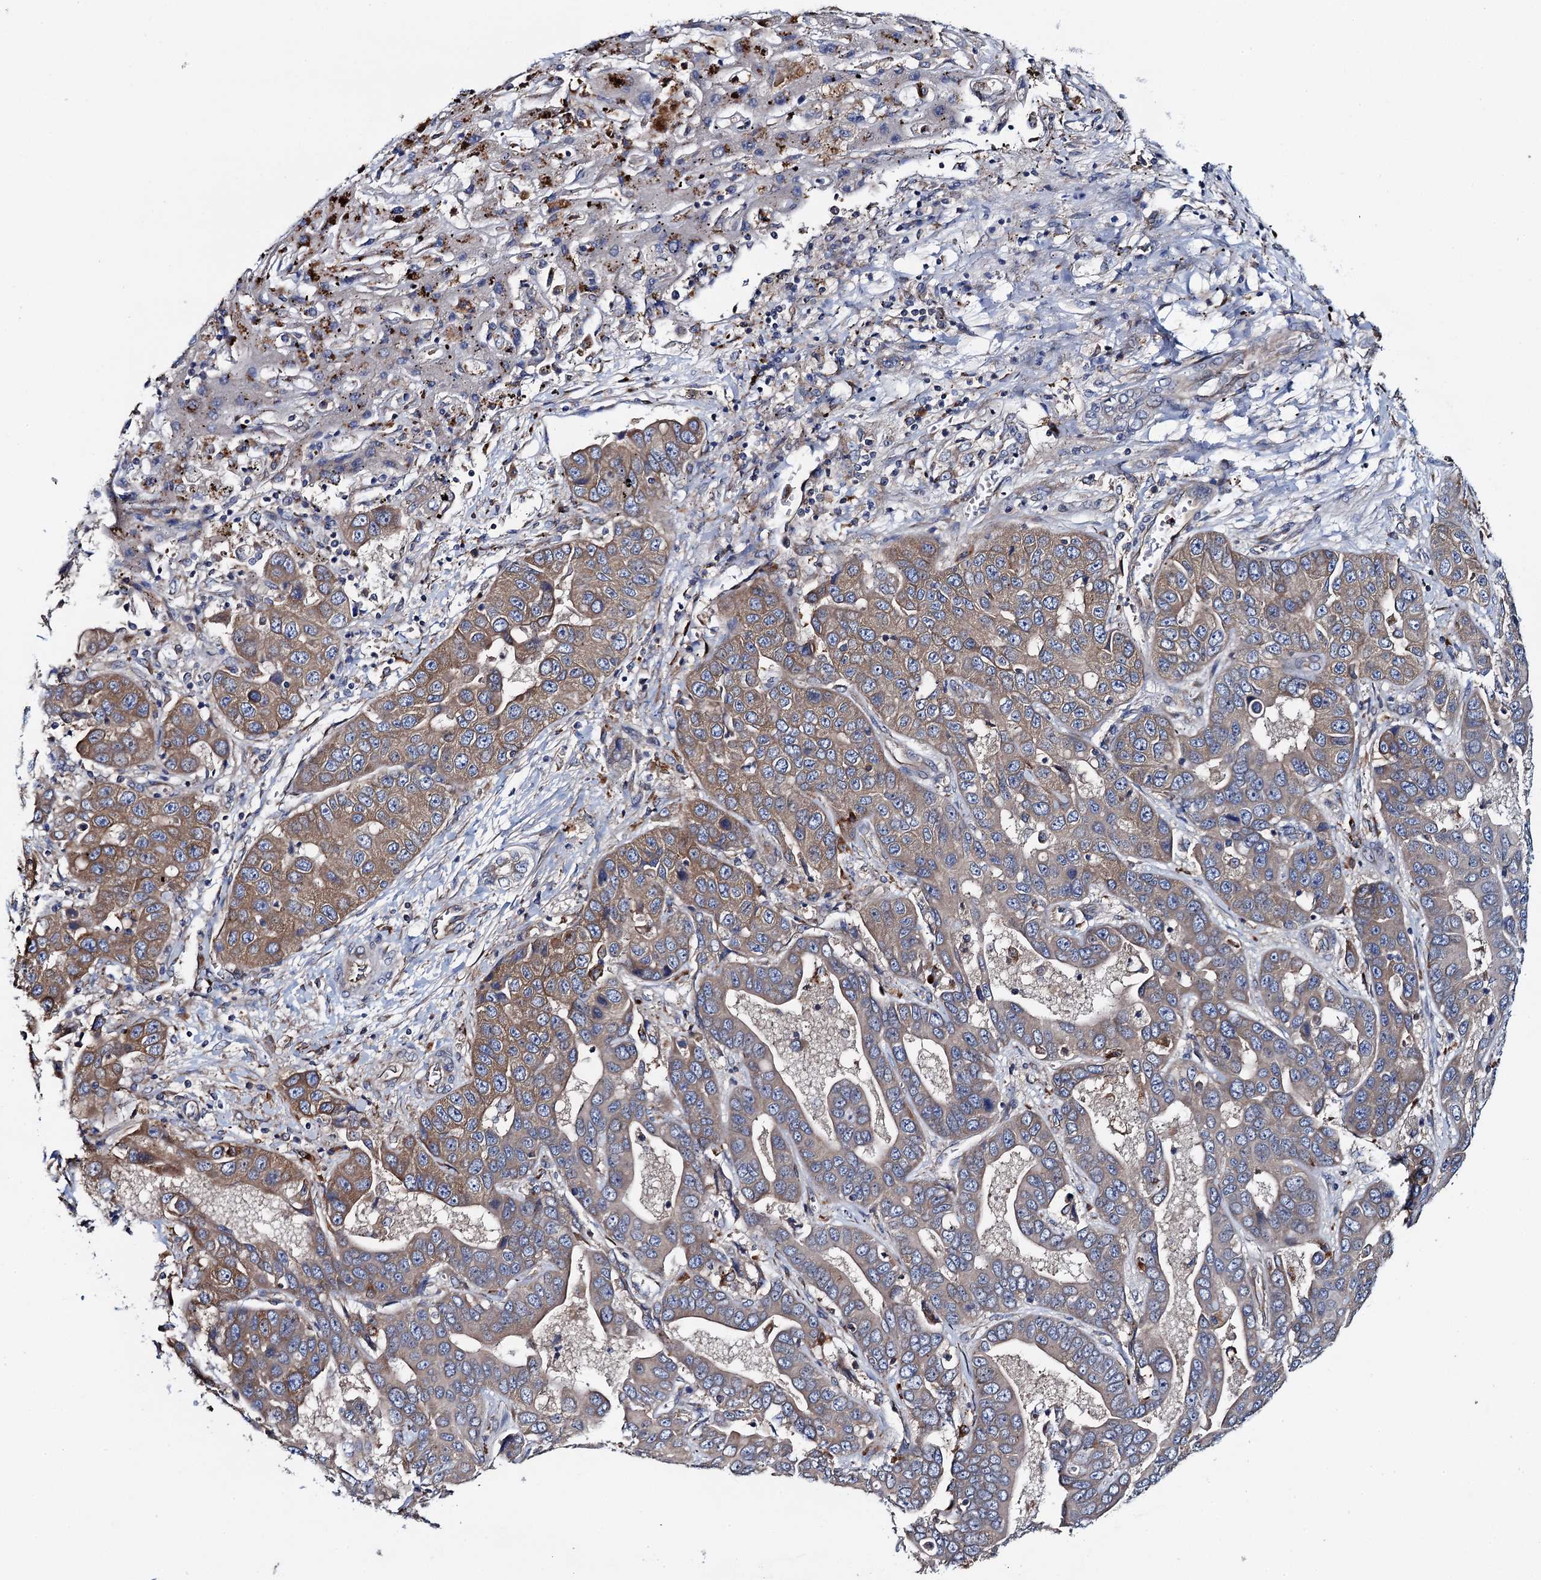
{"staining": {"intensity": "moderate", "quantity": "25%-75%", "location": "cytoplasmic/membranous"}, "tissue": "liver cancer", "cell_type": "Tumor cells", "image_type": "cancer", "snomed": [{"axis": "morphology", "description": "Cholangiocarcinoma"}, {"axis": "topography", "description": "Liver"}], "caption": "There is medium levels of moderate cytoplasmic/membranous expression in tumor cells of liver cancer, as demonstrated by immunohistochemical staining (brown color).", "gene": "ADCY9", "patient": {"sex": "female", "age": 52}}